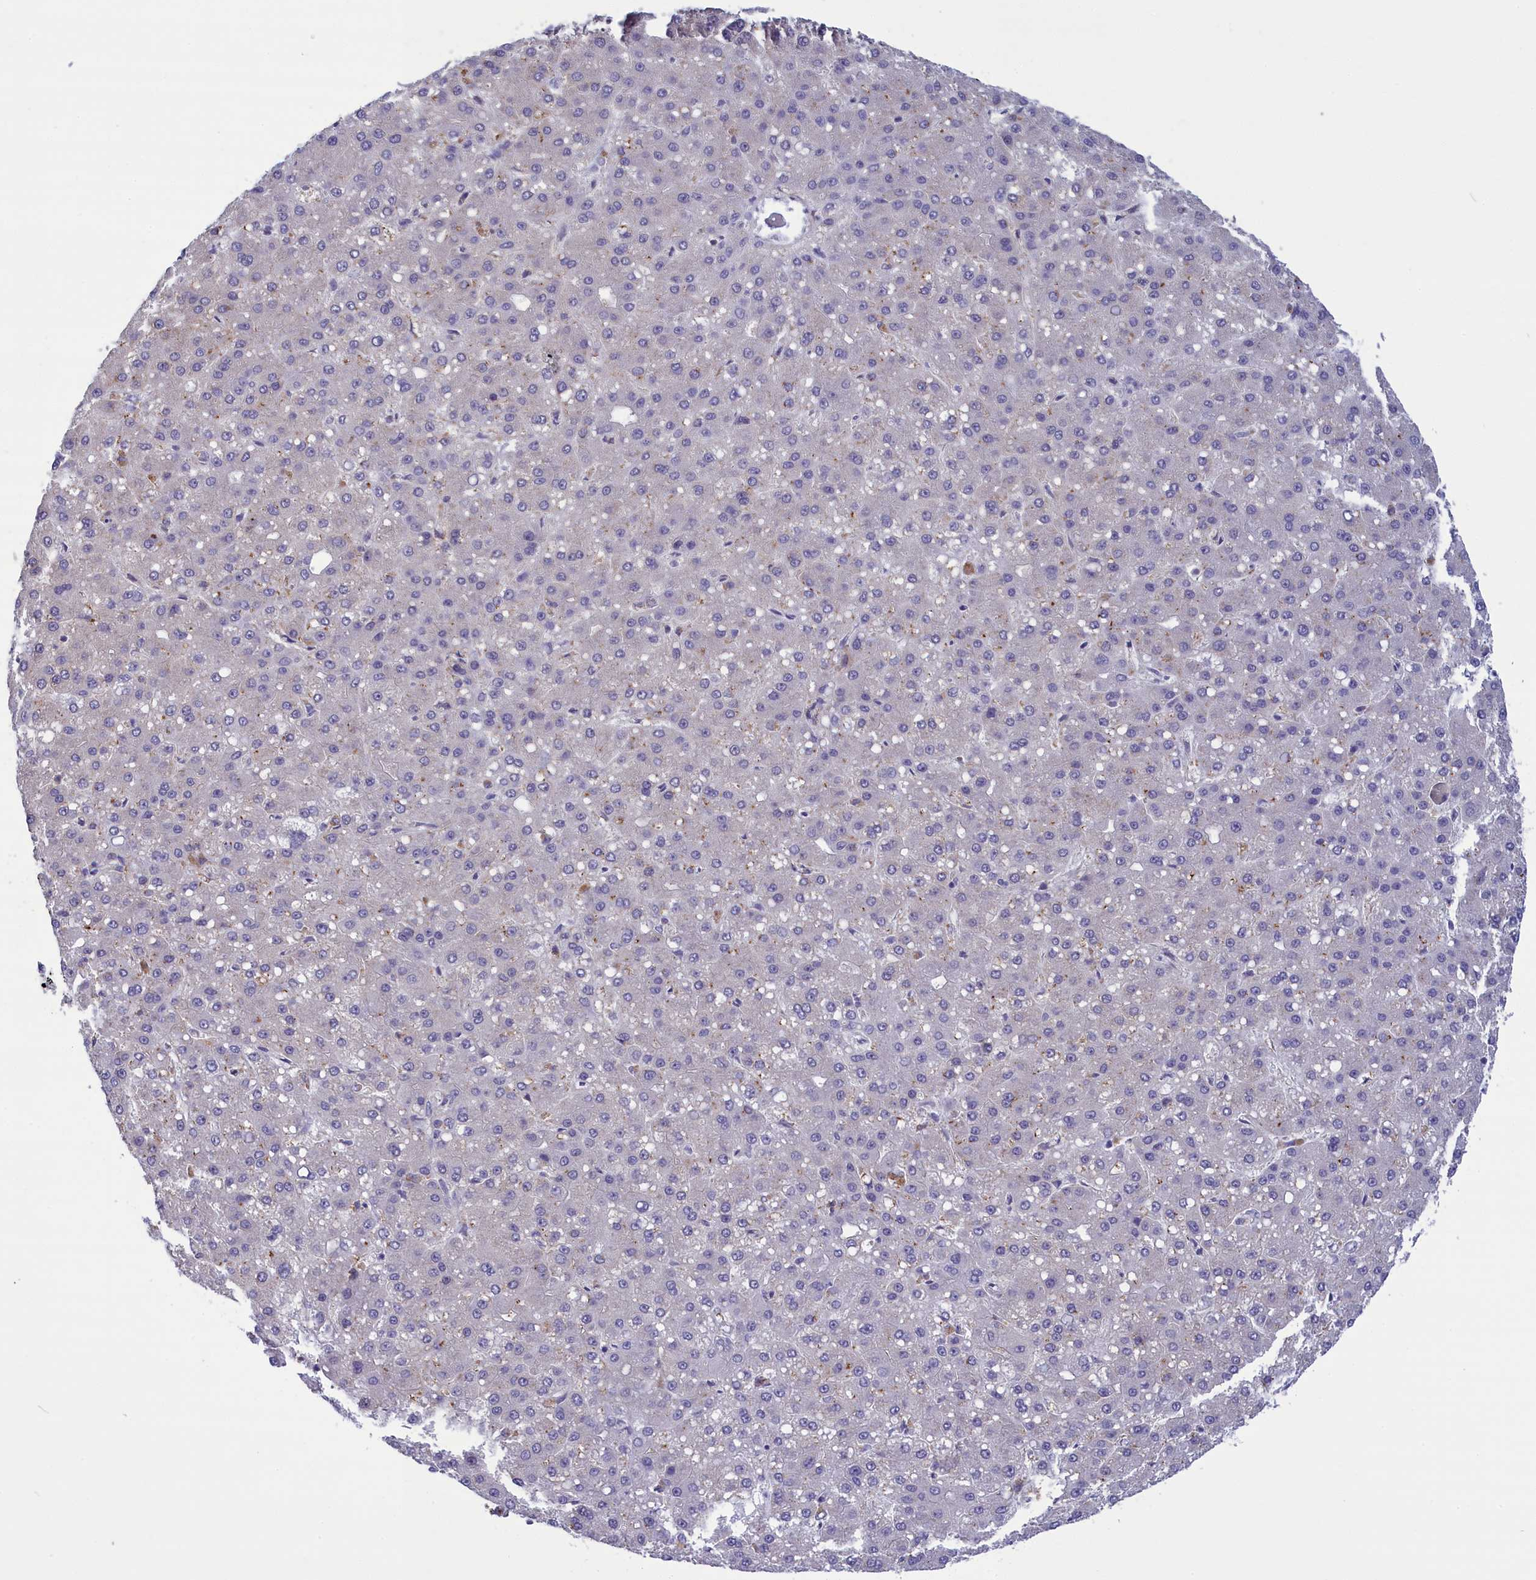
{"staining": {"intensity": "negative", "quantity": "none", "location": "none"}, "tissue": "liver cancer", "cell_type": "Tumor cells", "image_type": "cancer", "snomed": [{"axis": "morphology", "description": "Carcinoma, Hepatocellular, NOS"}, {"axis": "topography", "description": "Liver"}], "caption": "Liver cancer (hepatocellular carcinoma) stained for a protein using immunohistochemistry (IHC) shows no expression tumor cells.", "gene": "CORO2A", "patient": {"sex": "male", "age": 67}}